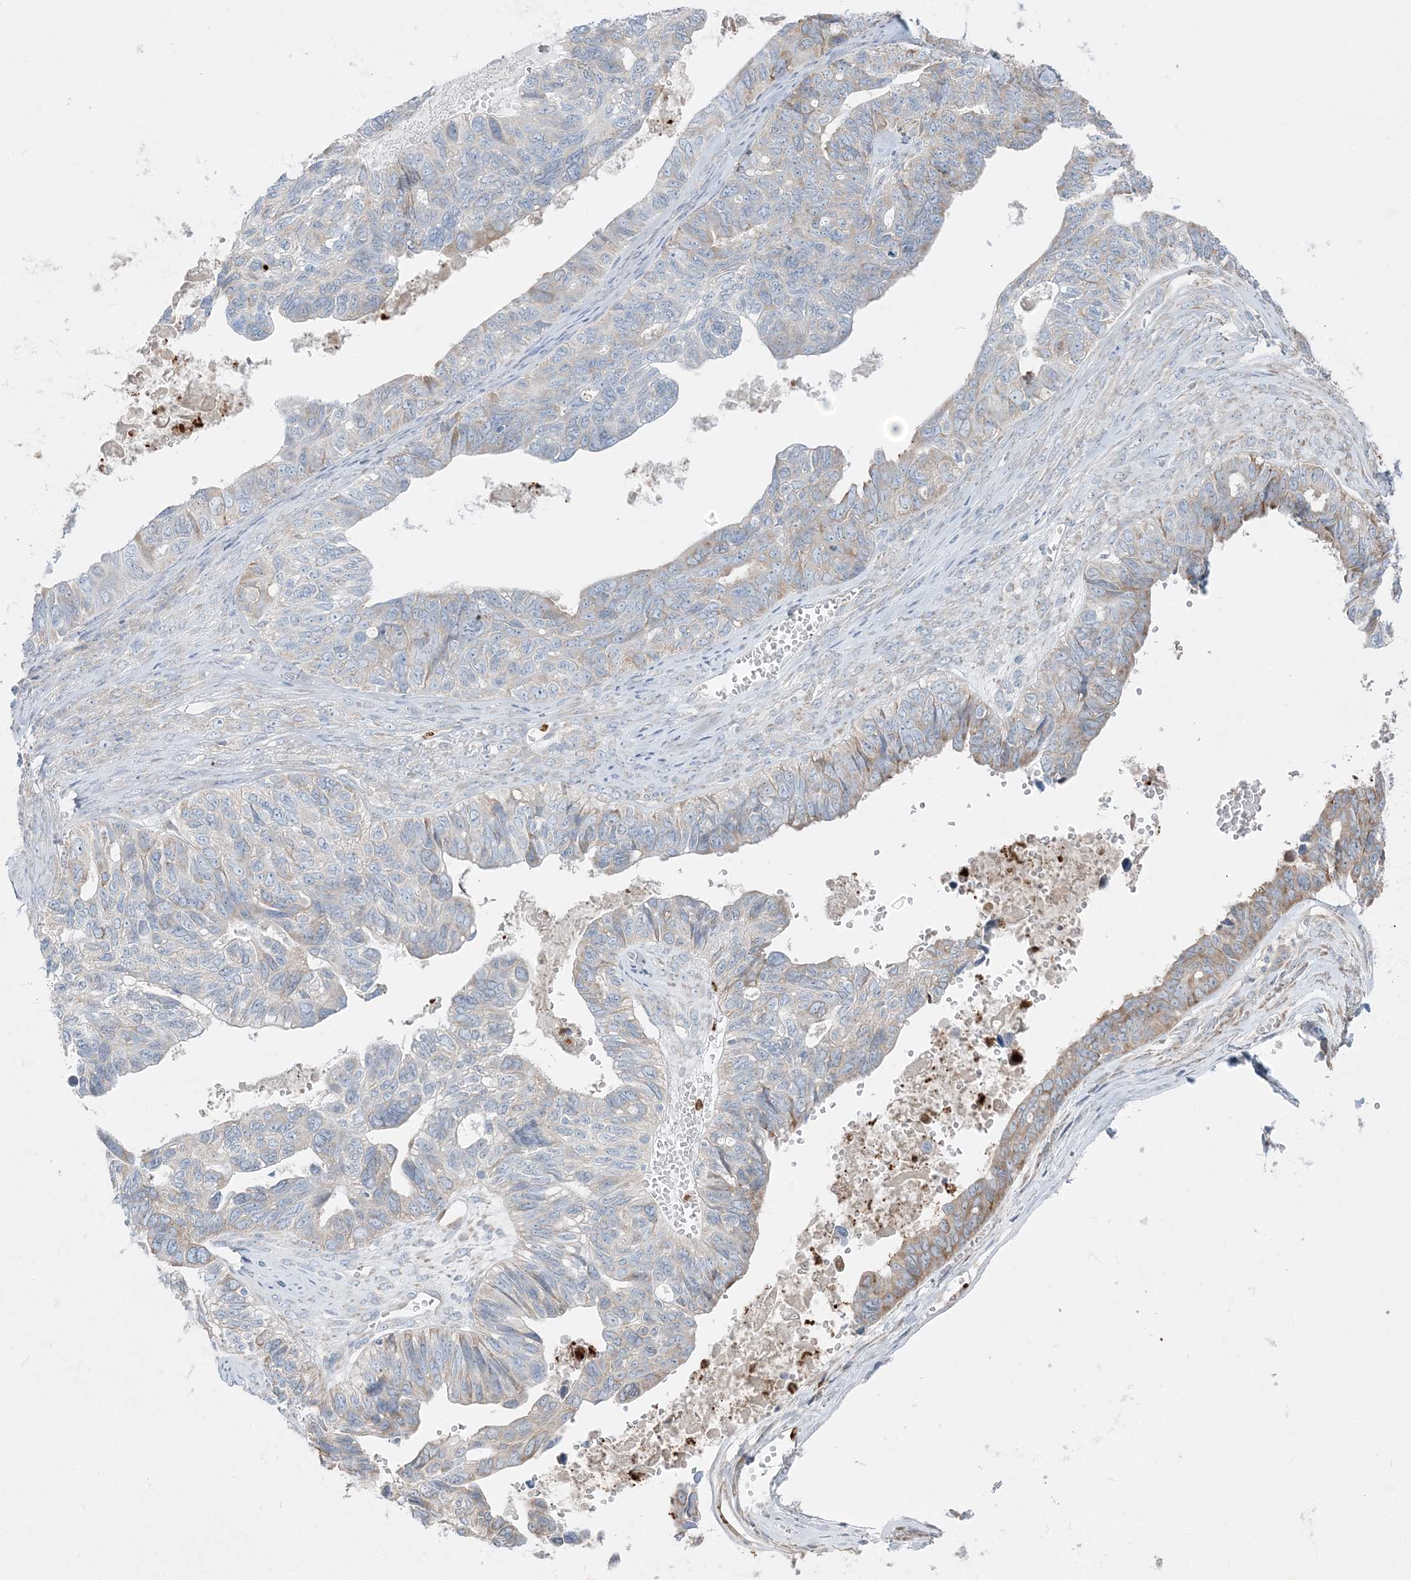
{"staining": {"intensity": "weak", "quantity": "<25%", "location": "cytoplasmic/membranous"}, "tissue": "ovarian cancer", "cell_type": "Tumor cells", "image_type": "cancer", "snomed": [{"axis": "morphology", "description": "Cystadenocarcinoma, serous, NOS"}, {"axis": "topography", "description": "Ovary"}], "caption": "An image of human ovarian serous cystadenocarcinoma is negative for staining in tumor cells.", "gene": "CCNJ", "patient": {"sex": "female", "age": 79}}